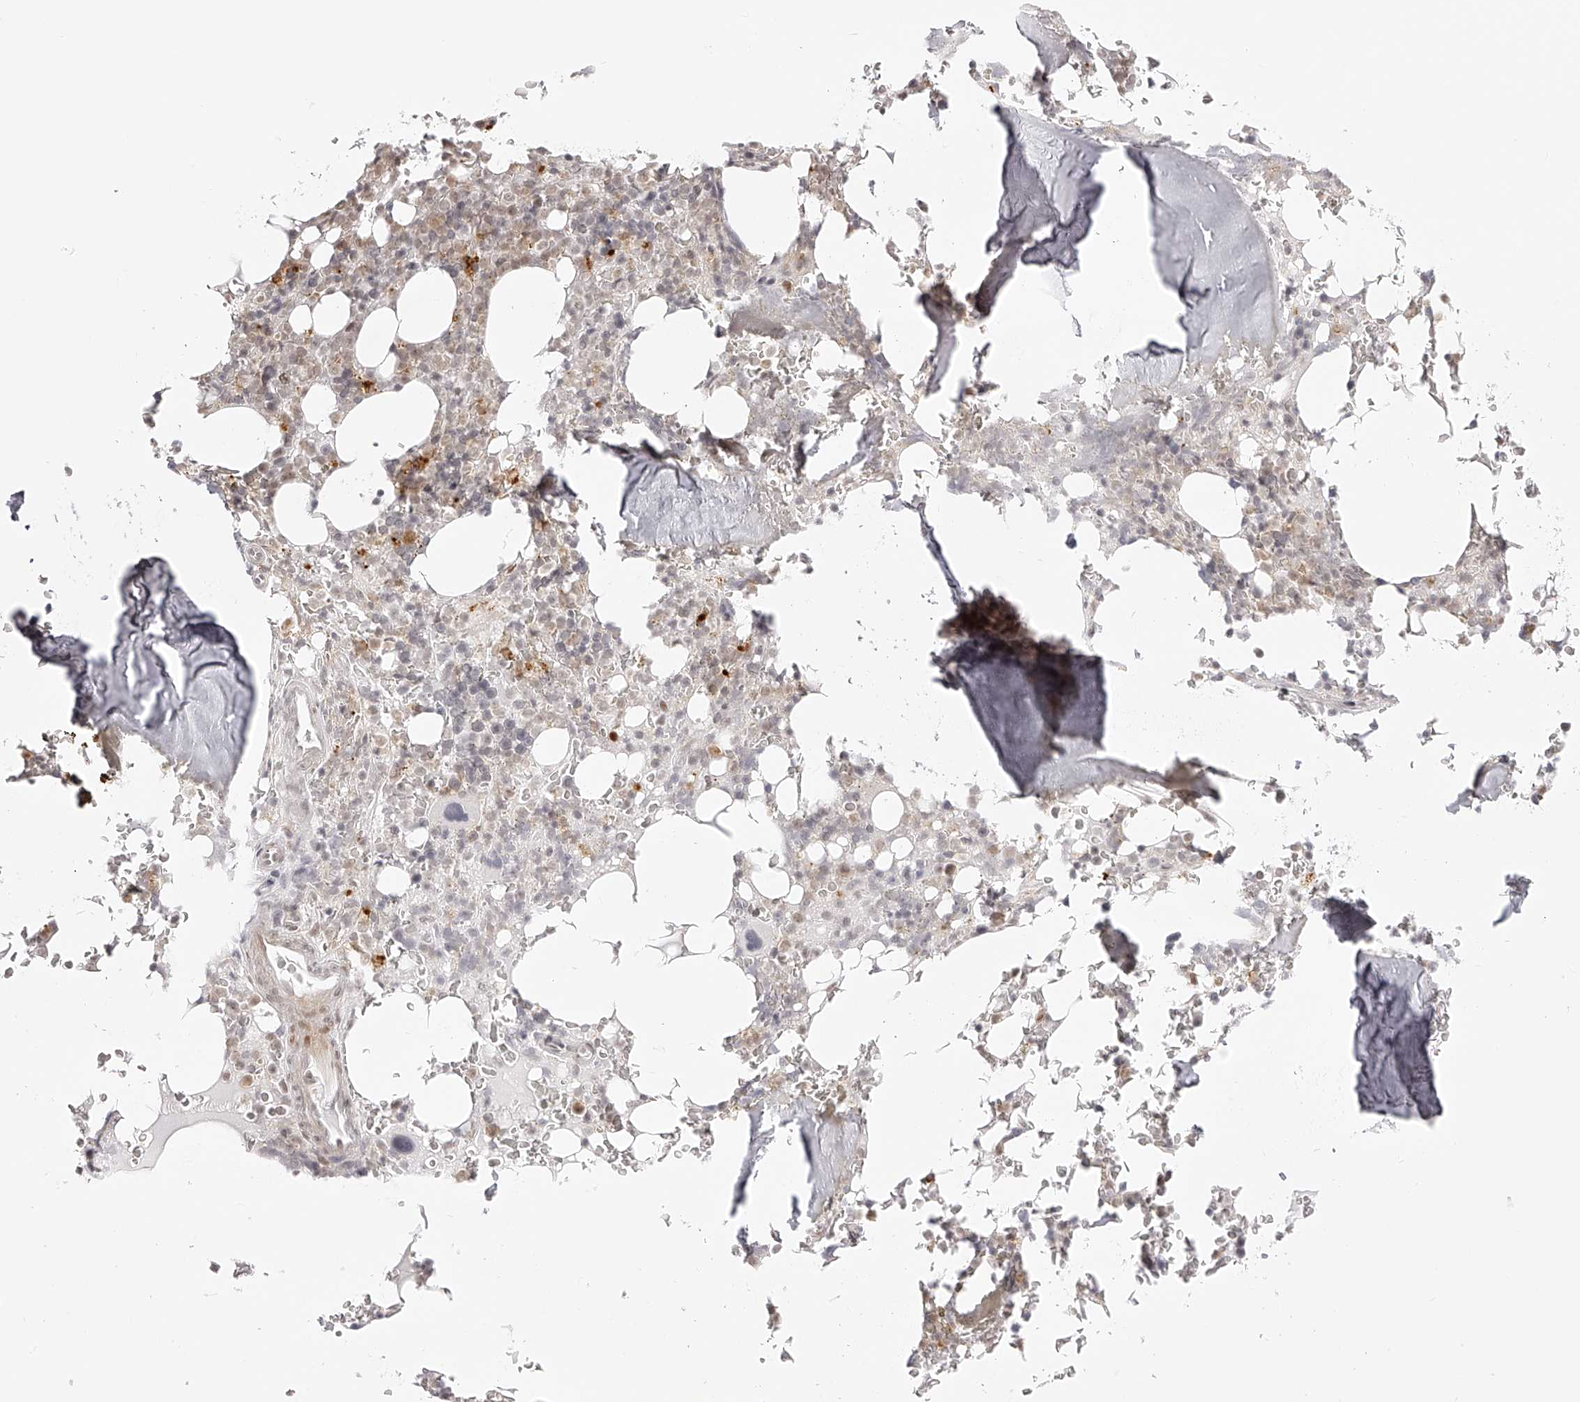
{"staining": {"intensity": "moderate", "quantity": ">75%", "location": "nuclear"}, "tissue": "bone marrow", "cell_type": "Hematopoietic cells", "image_type": "normal", "snomed": [{"axis": "morphology", "description": "Normal tissue, NOS"}, {"axis": "topography", "description": "Bone marrow"}], "caption": "Hematopoietic cells show medium levels of moderate nuclear positivity in about >75% of cells in normal human bone marrow.", "gene": "PLEKHG1", "patient": {"sex": "male", "age": 58}}